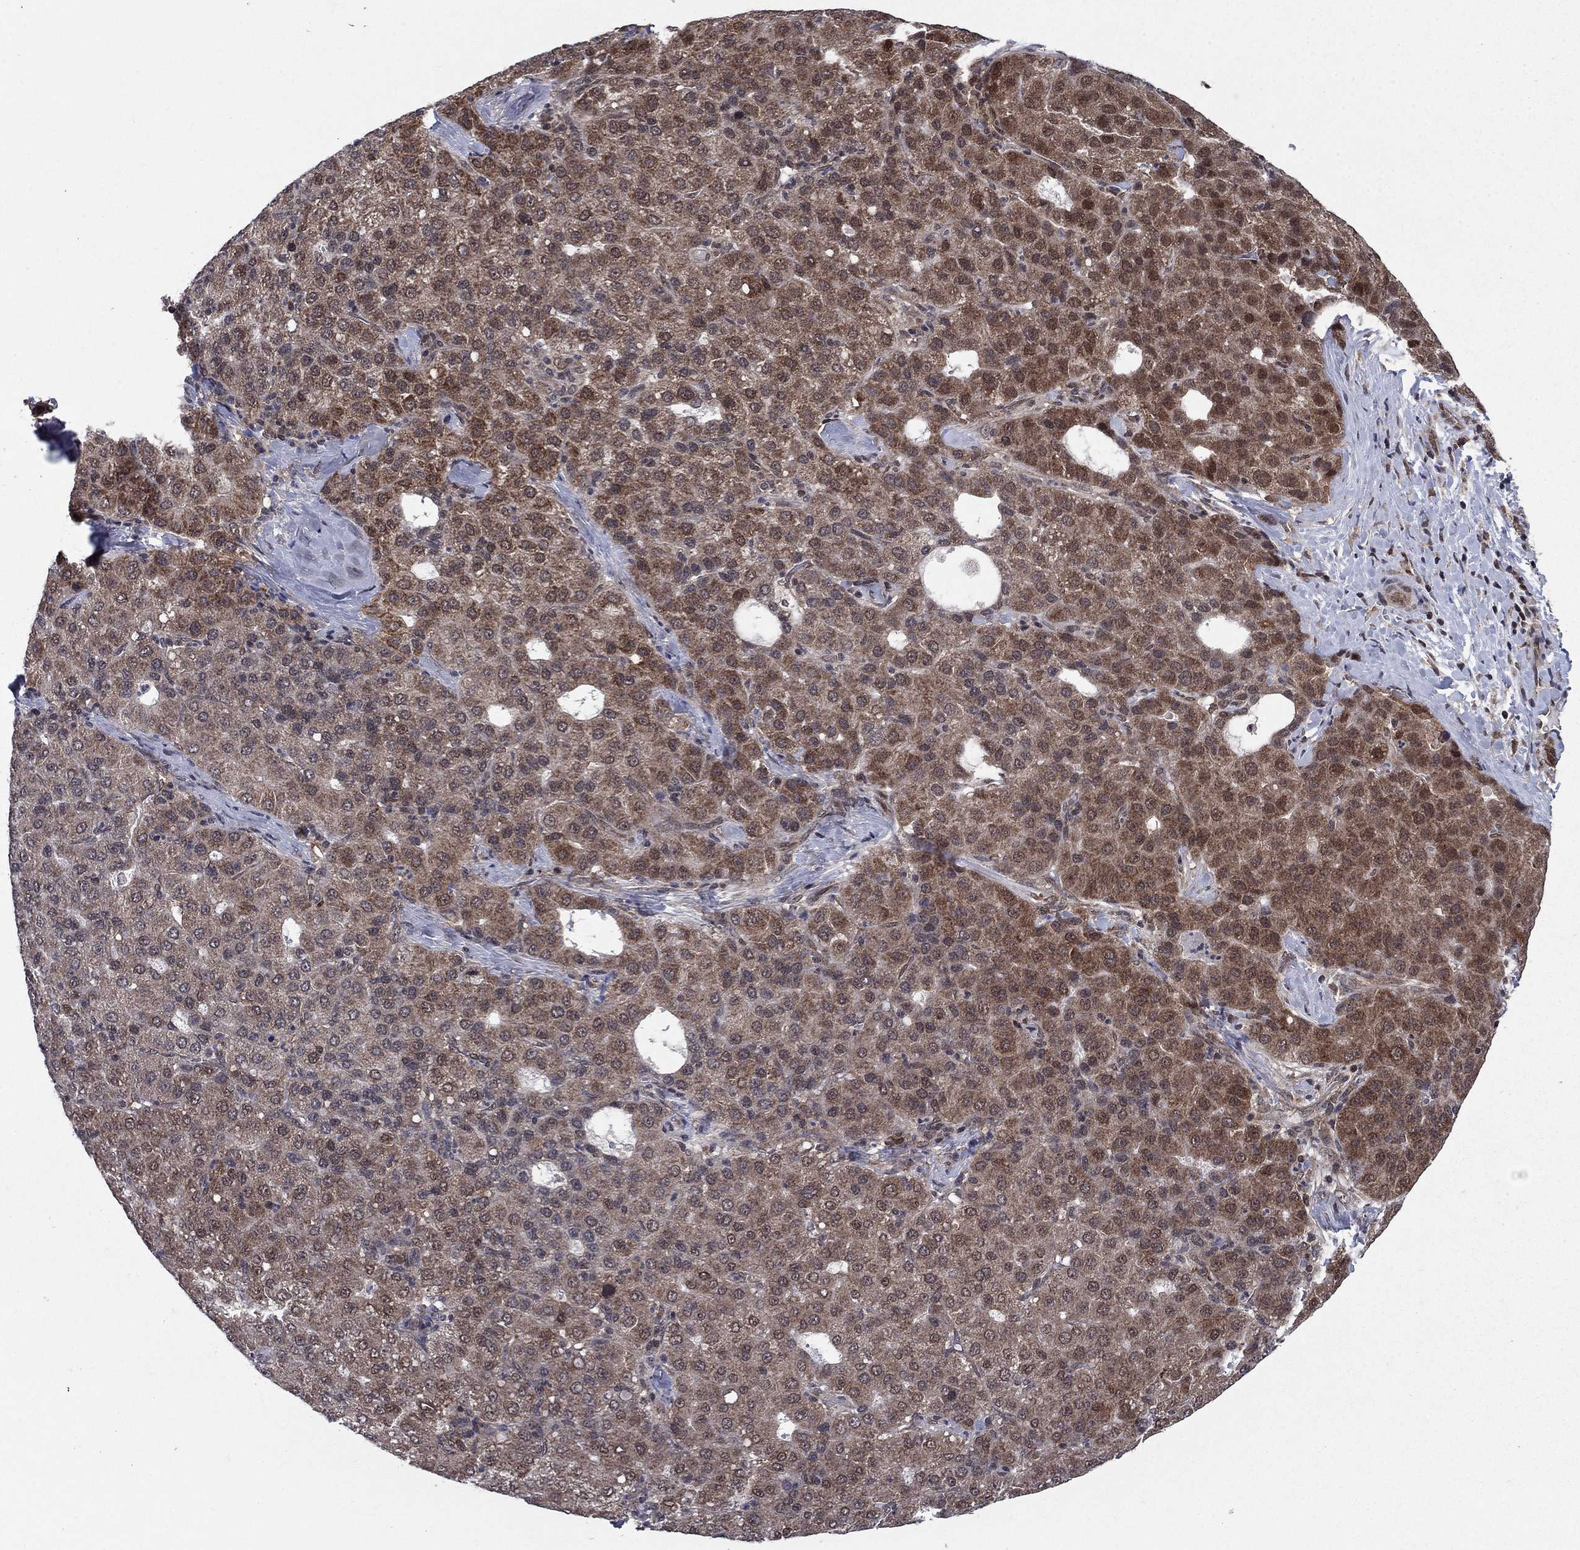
{"staining": {"intensity": "moderate", "quantity": "25%-75%", "location": "cytoplasmic/membranous"}, "tissue": "liver cancer", "cell_type": "Tumor cells", "image_type": "cancer", "snomed": [{"axis": "morphology", "description": "Carcinoma, Hepatocellular, NOS"}, {"axis": "topography", "description": "Liver"}], "caption": "The image reveals immunohistochemical staining of liver cancer. There is moderate cytoplasmic/membranous staining is present in about 25%-75% of tumor cells.", "gene": "DNAJA1", "patient": {"sex": "male", "age": 65}}